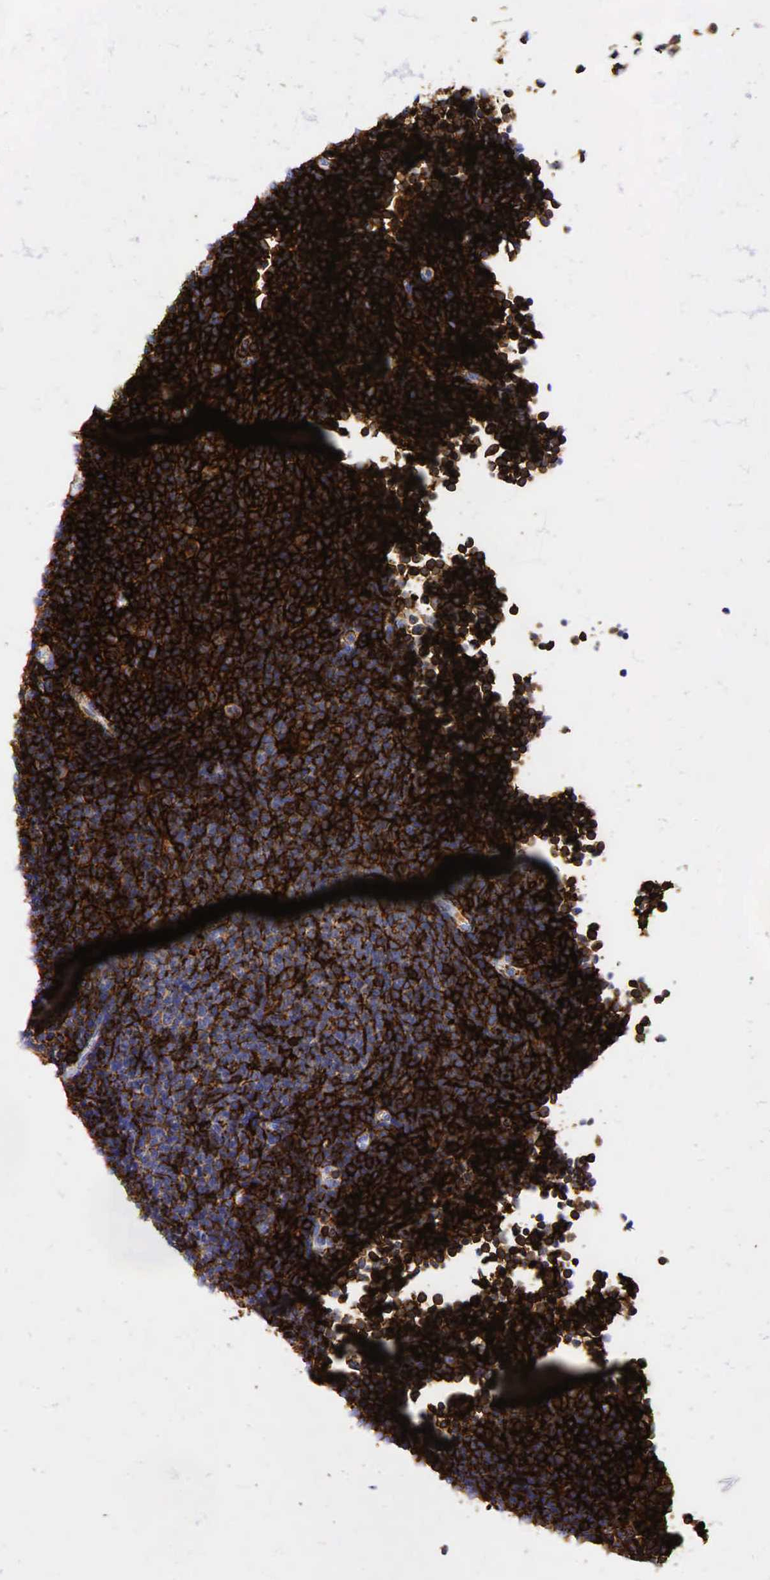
{"staining": {"intensity": "strong", "quantity": ">75%", "location": "cytoplasmic/membranous"}, "tissue": "lymphoma", "cell_type": "Tumor cells", "image_type": "cancer", "snomed": [{"axis": "morphology", "description": "Malignant lymphoma, non-Hodgkin's type, Low grade"}, {"axis": "topography", "description": "Lymph node"}], "caption": "The image reveals staining of malignant lymphoma, non-Hodgkin's type (low-grade), revealing strong cytoplasmic/membranous protein expression (brown color) within tumor cells.", "gene": "CD44", "patient": {"sex": "male", "age": 49}}